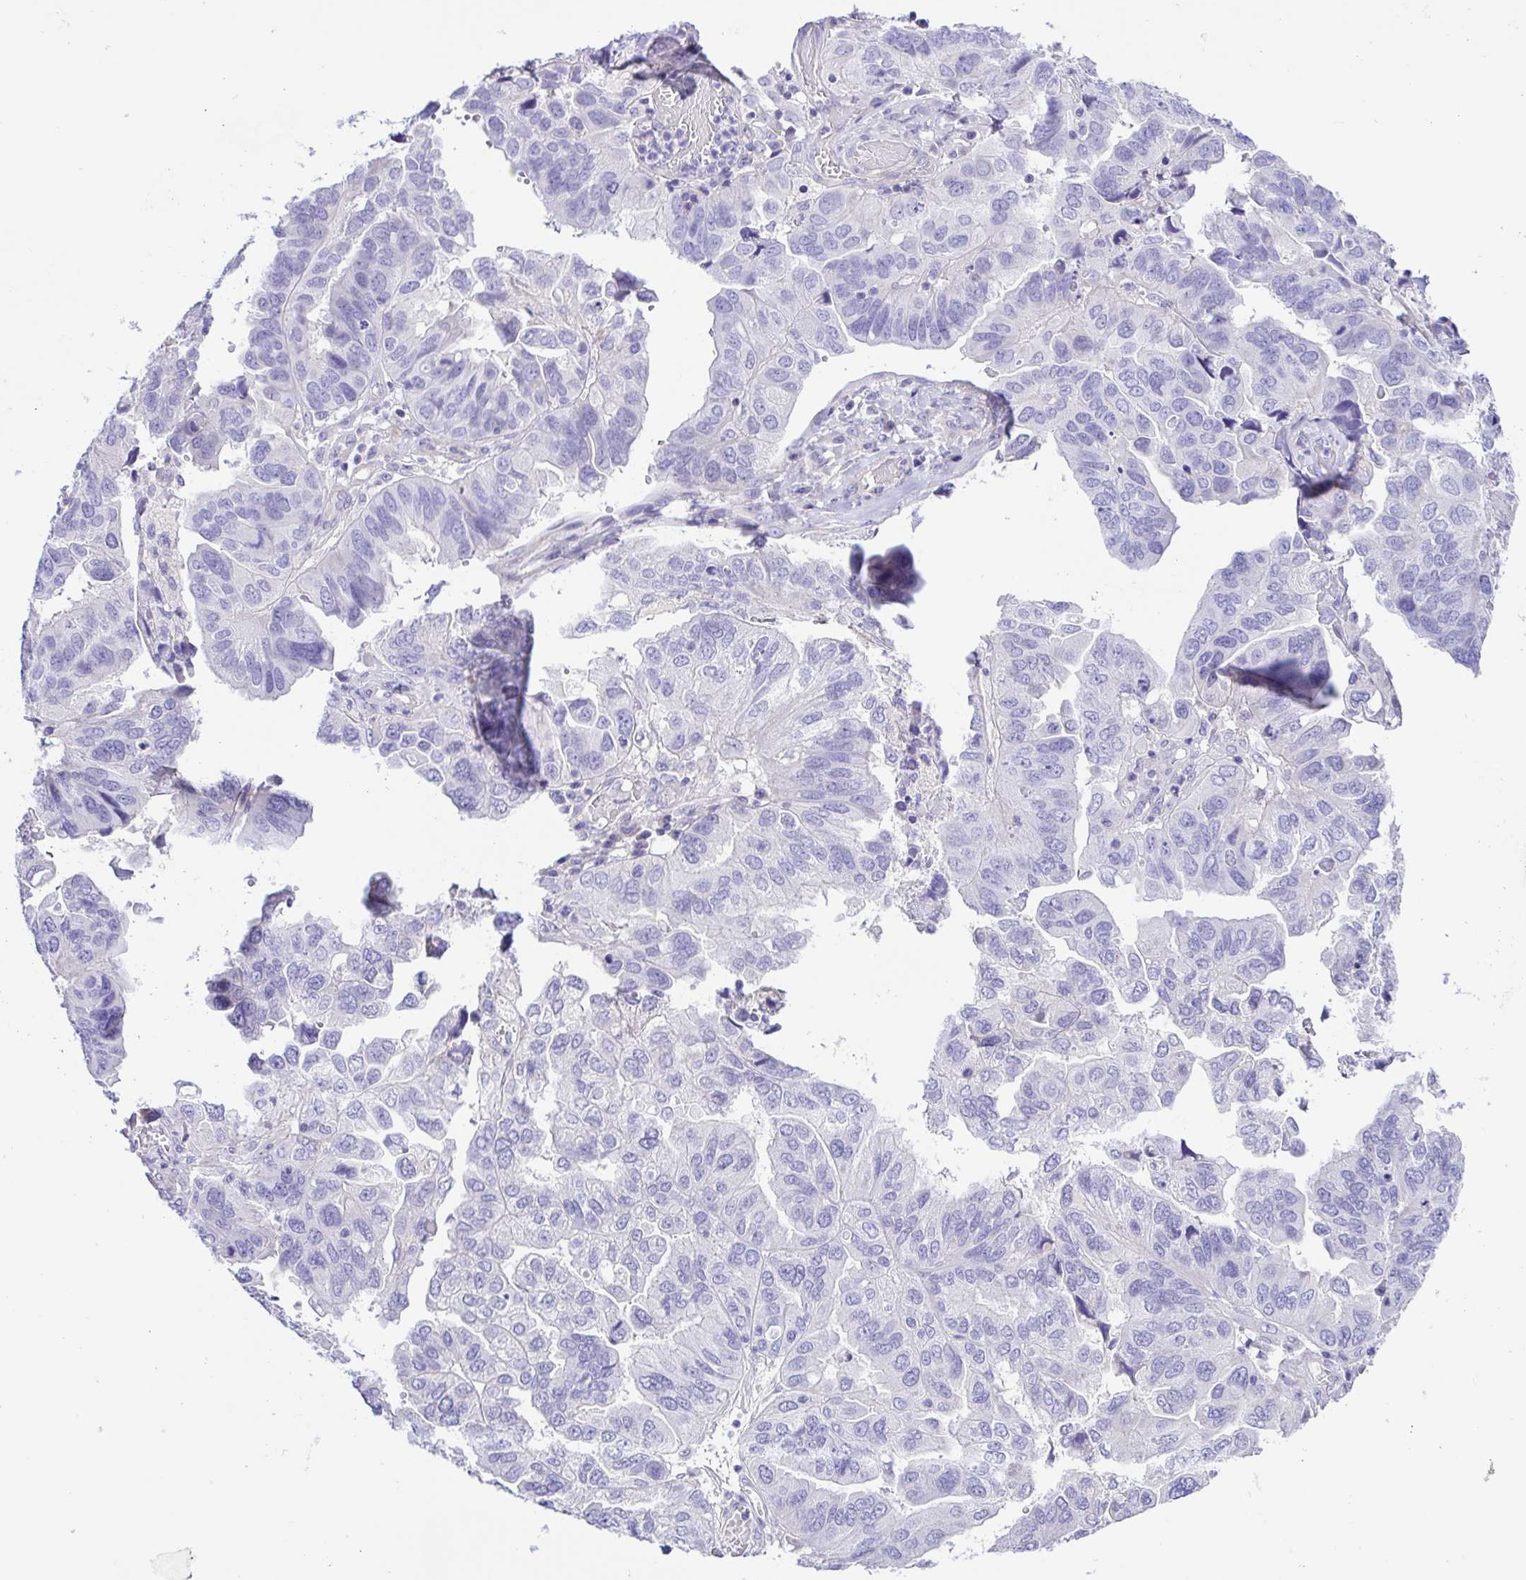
{"staining": {"intensity": "negative", "quantity": "none", "location": "none"}, "tissue": "ovarian cancer", "cell_type": "Tumor cells", "image_type": "cancer", "snomed": [{"axis": "morphology", "description": "Cystadenocarcinoma, serous, NOS"}, {"axis": "topography", "description": "Ovary"}], "caption": "An image of human ovarian serous cystadenocarcinoma is negative for staining in tumor cells.", "gene": "ISM2", "patient": {"sex": "female", "age": 79}}